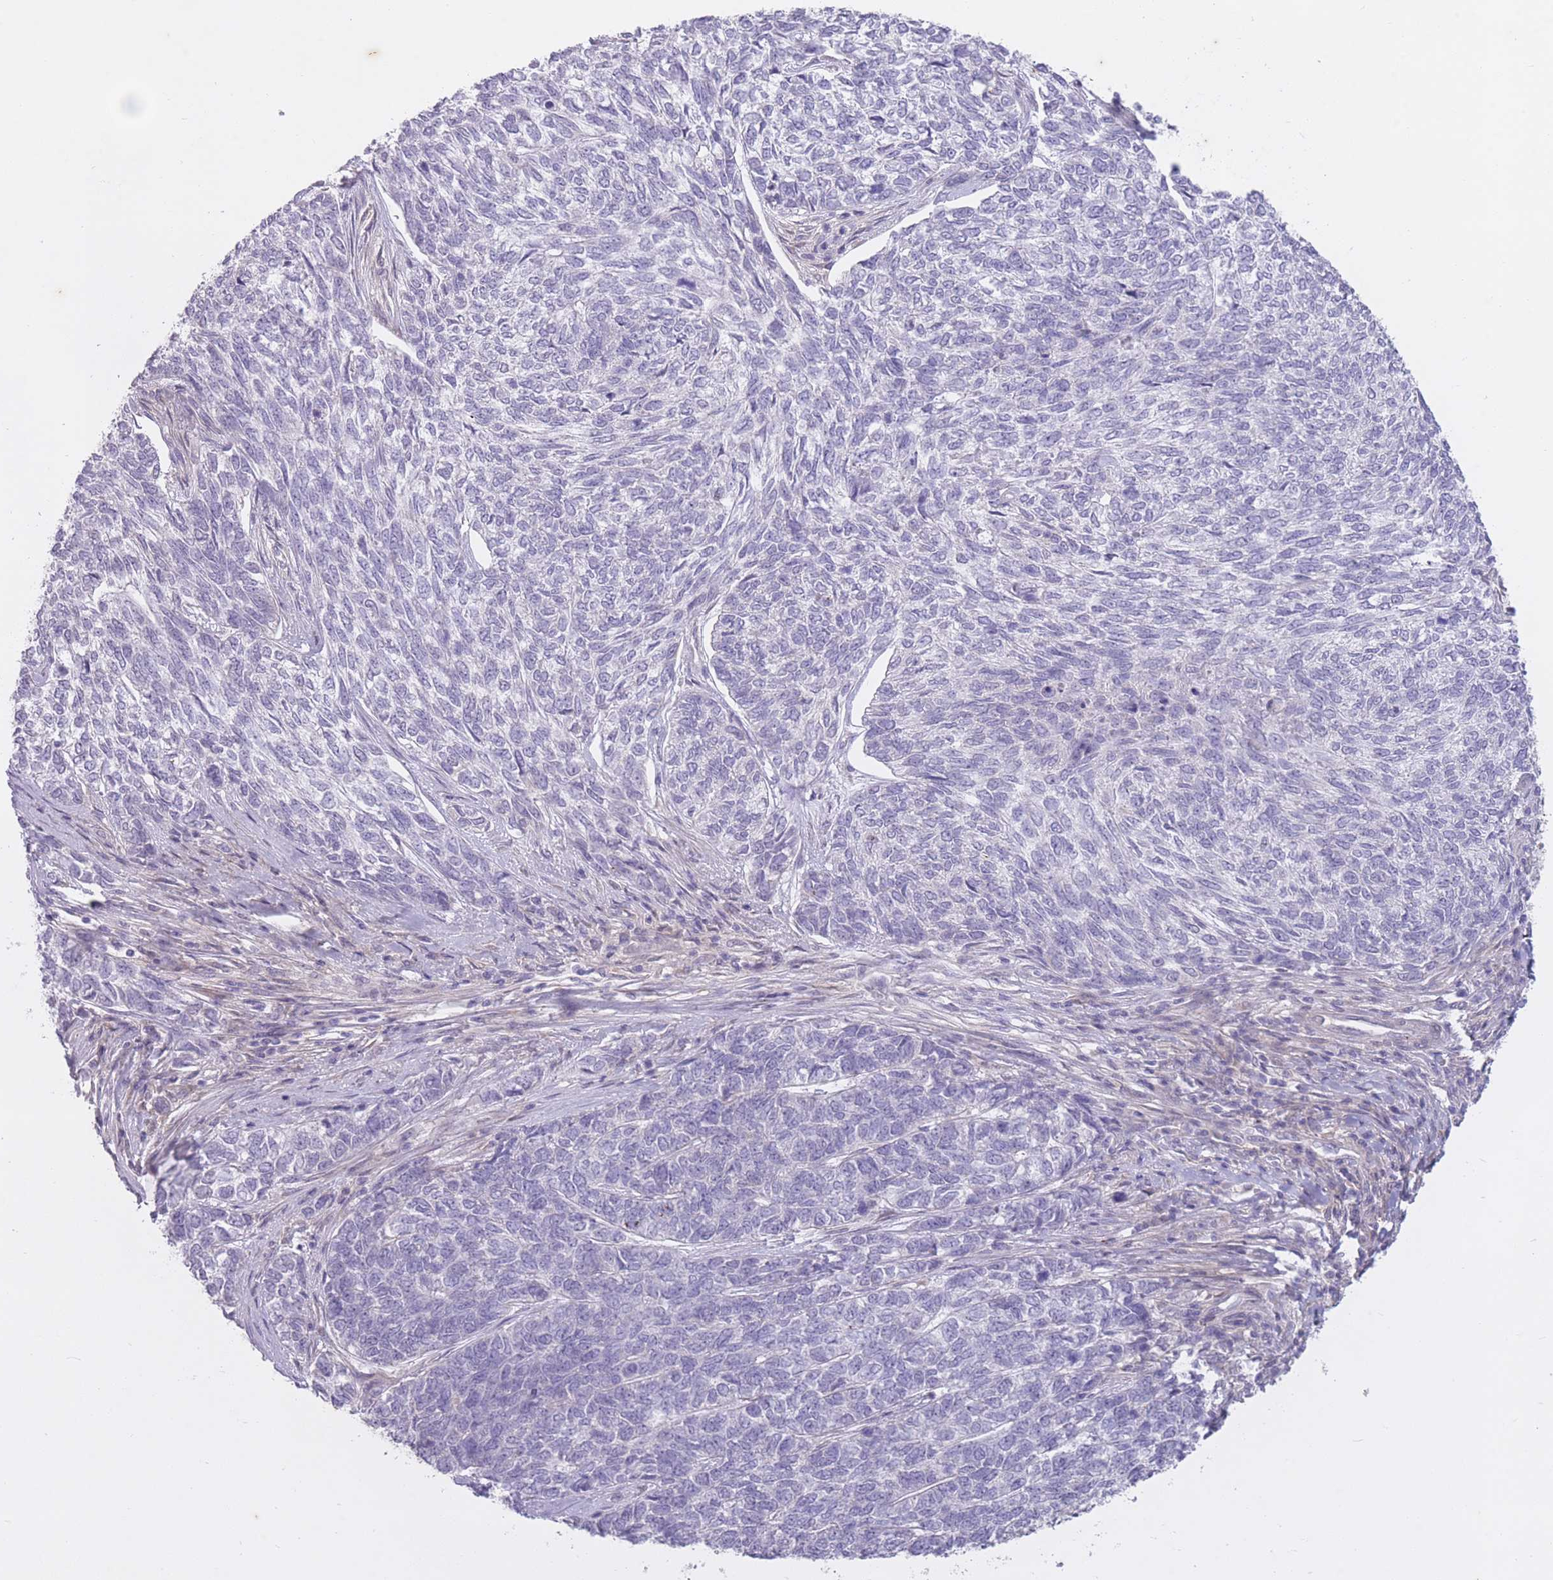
{"staining": {"intensity": "negative", "quantity": "none", "location": "none"}, "tissue": "skin cancer", "cell_type": "Tumor cells", "image_type": "cancer", "snomed": [{"axis": "morphology", "description": "Basal cell carcinoma"}, {"axis": "topography", "description": "Skin"}], "caption": "Immunohistochemistry of basal cell carcinoma (skin) shows no staining in tumor cells.", "gene": "ARPIN", "patient": {"sex": "female", "age": 65}}